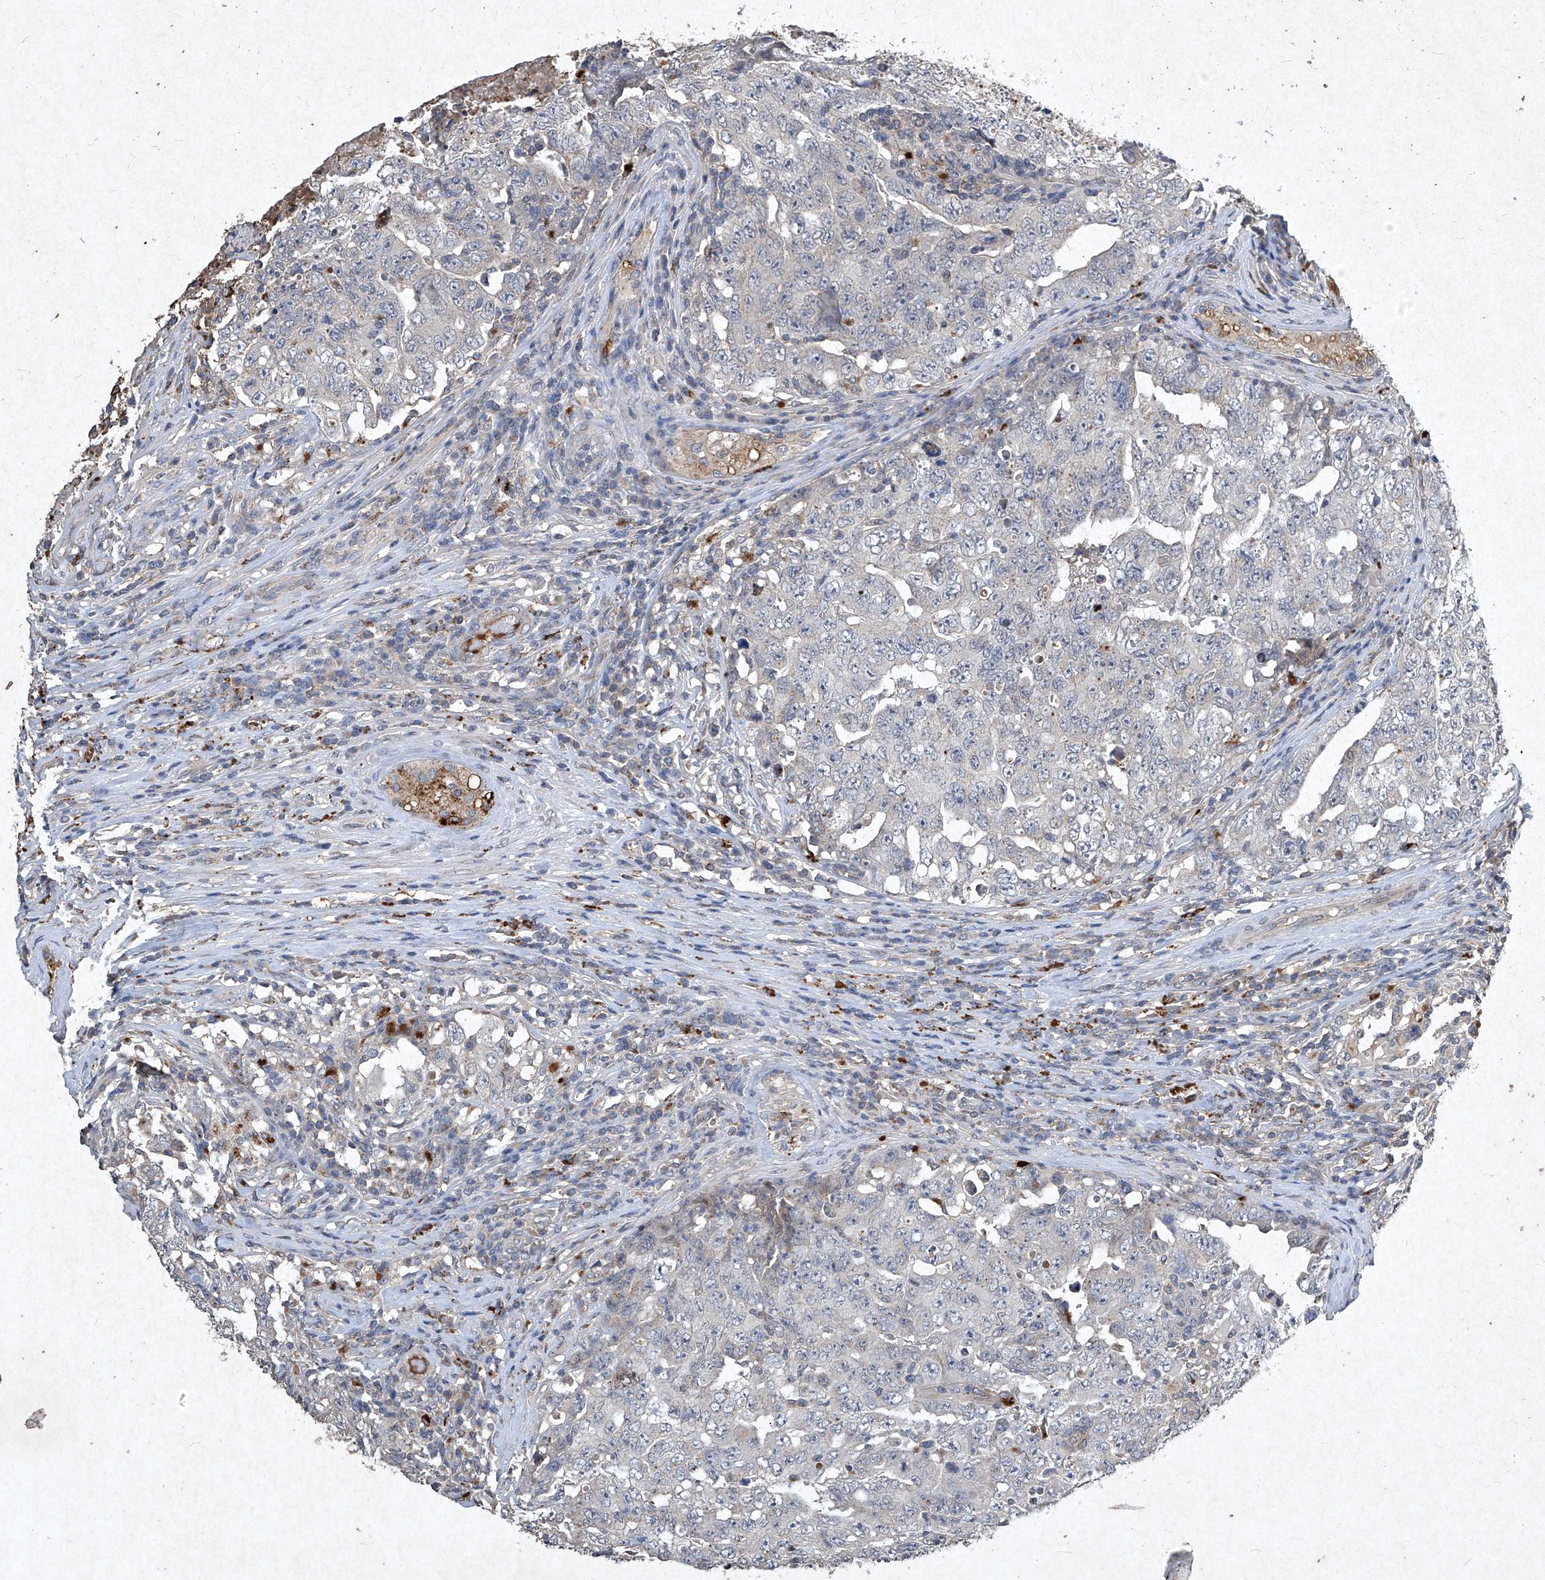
{"staining": {"intensity": "negative", "quantity": "none", "location": "none"}, "tissue": "testis cancer", "cell_type": "Tumor cells", "image_type": "cancer", "snomed": [{"axis": "morphology", "description": "Carcinoma, Embryonal, NOS"}, {"axis": "topography", "description": "Testis"}], "caption": "High magnification brightfield microscopy of testis cancer stained with DAB (brown) and counterstained with hematoxylin (blue): tumor cells show no significant staining. (Immunohistochemistry, brightfield microscopy, high magnification).", "gene": "MED16", "patient": {"sex": "male", "age": 26}}